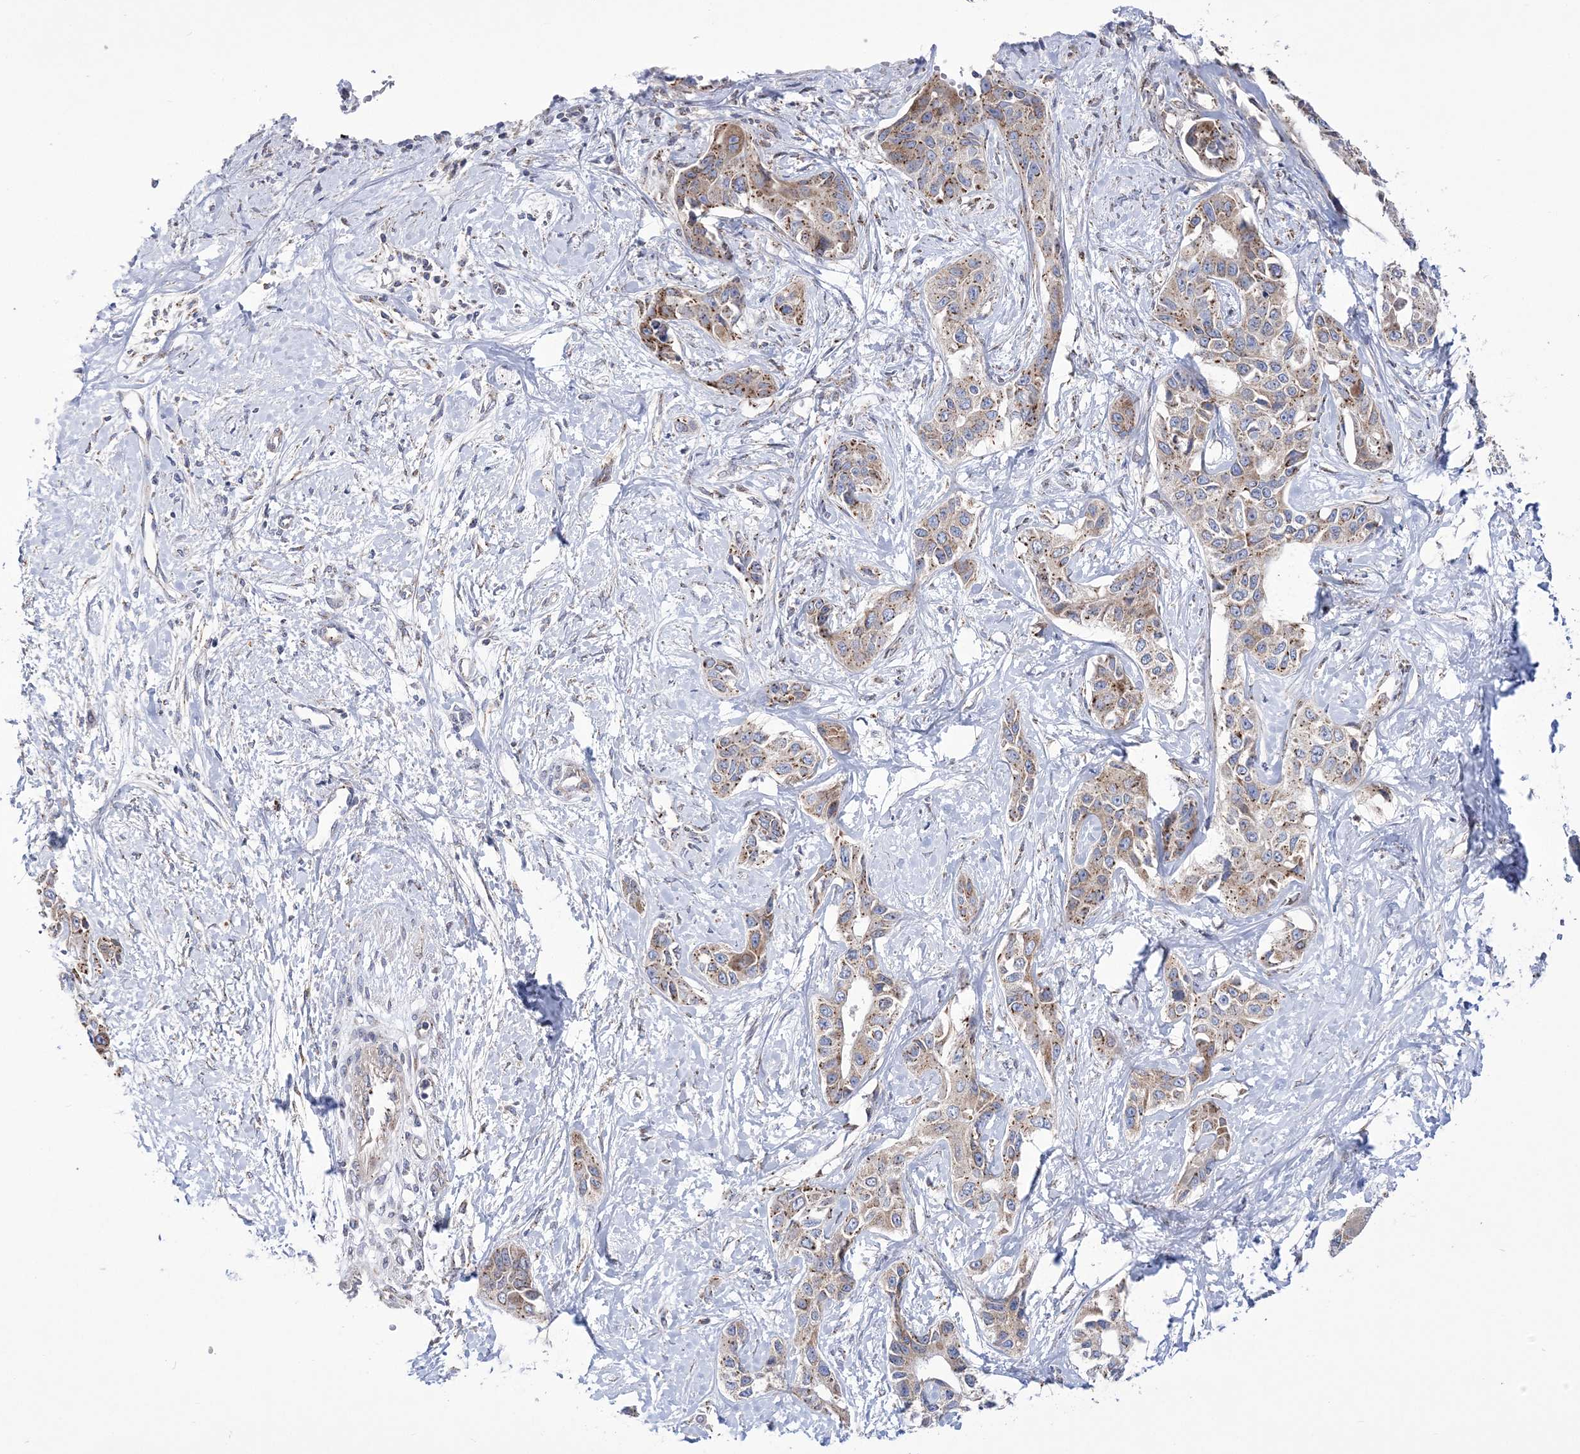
{"staining": {"intensity": "weak", "quantity": ">75%", "location": "cytoplasmic/membranous"}, "tissue": "liver cancer", "cell_type": "Tumor cells", "image_type": "cancer", "snomed": [{"axis": "morphology", "description": "Cholangiocarcinoma"}, {"axis": "topography", "description": "Liver"}], "caption": "Cholangiocarcinoma (liver) stained for a protein (brown) reveals weak cytoplasmic/membranous positive staining in about >75% of tumor cells.", "gene": "COPB2", "patient": {"sex": "male", "age": 59}}